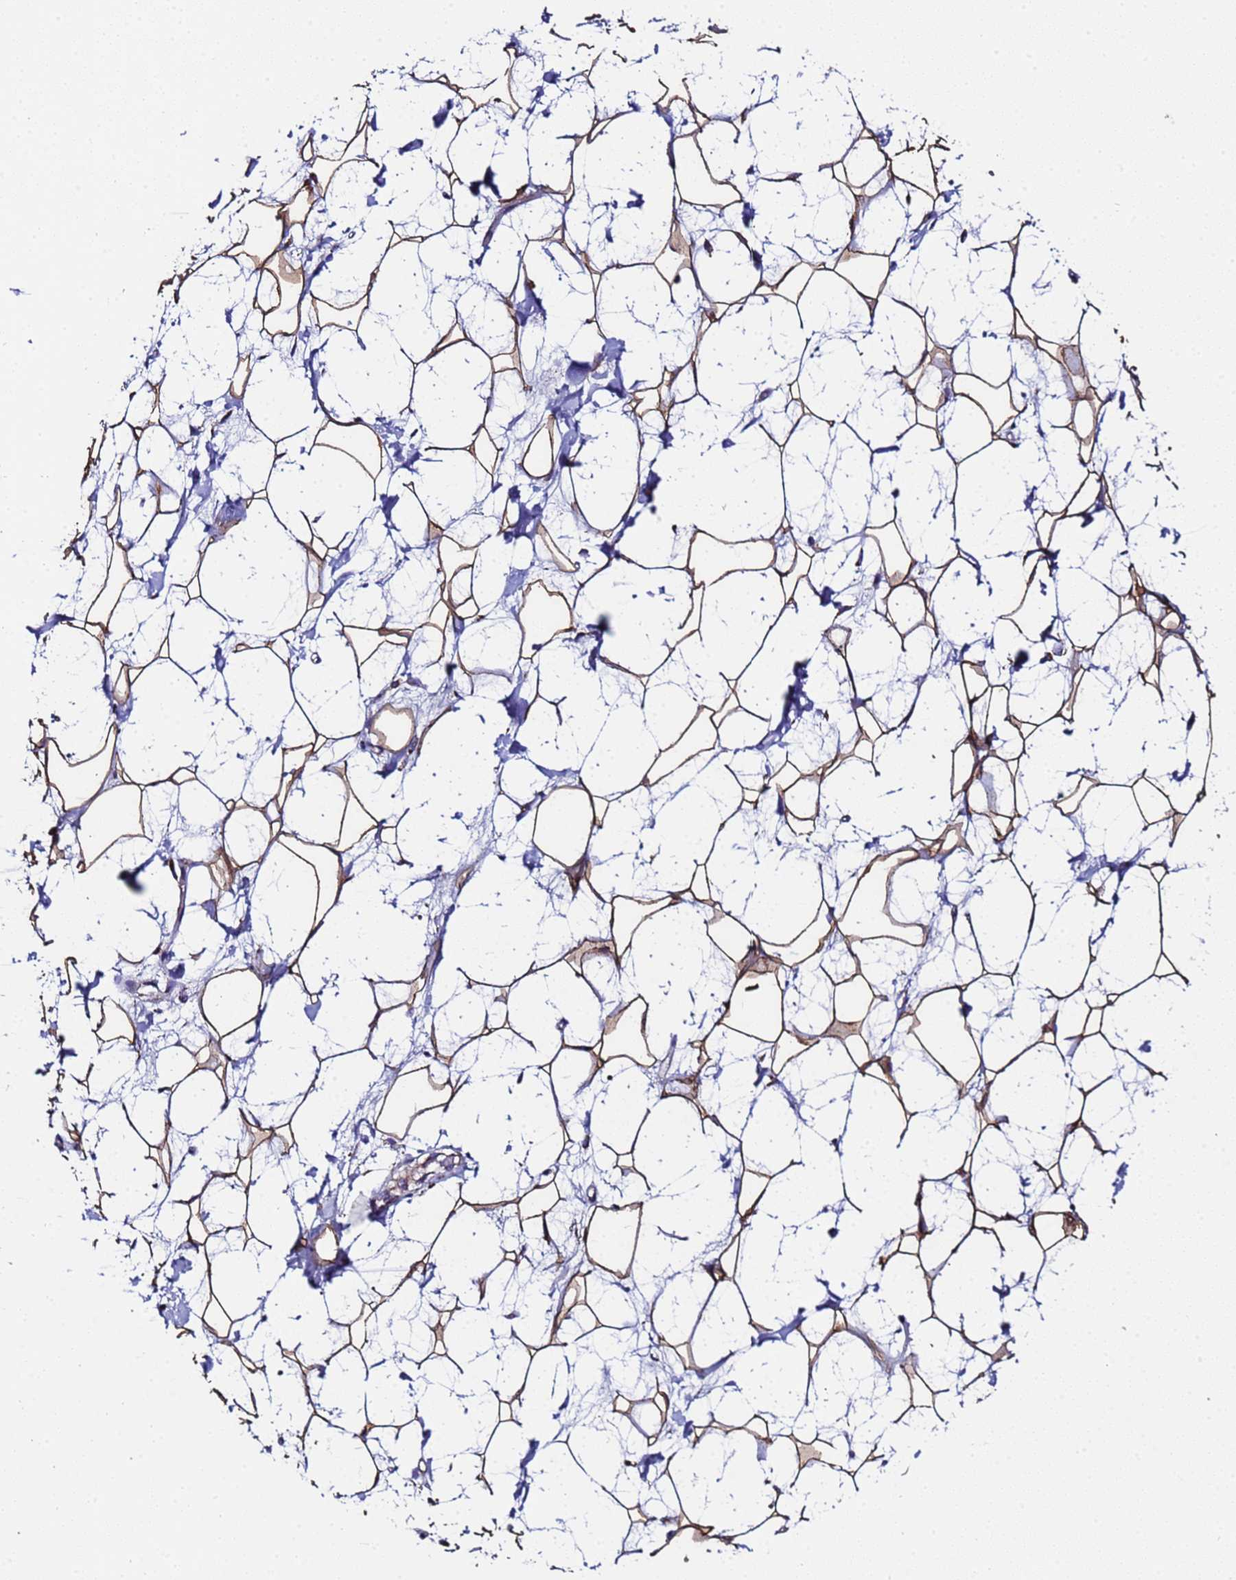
{"staining": {"intensity": "moderate", "quantity": ">75%", "location": "cytoplasmic/membranous"}, "tissue": "adipose tissue", "cell_type": "Adipocytes", "image_type": "normal", "snomed": [{"axis": "morphology", "description": "Normal tissue, NOS"}, {"axis": "topography", "description": "Breast"}], "caption": "An IHC image of benign tissue is shown. Protein staining in brown labels moderate cytoplasmic/membranous positivity in adipose tissue within adipocytes.", "gene": "MRPS12", "patient": {"sex": "female", "age": 26}}